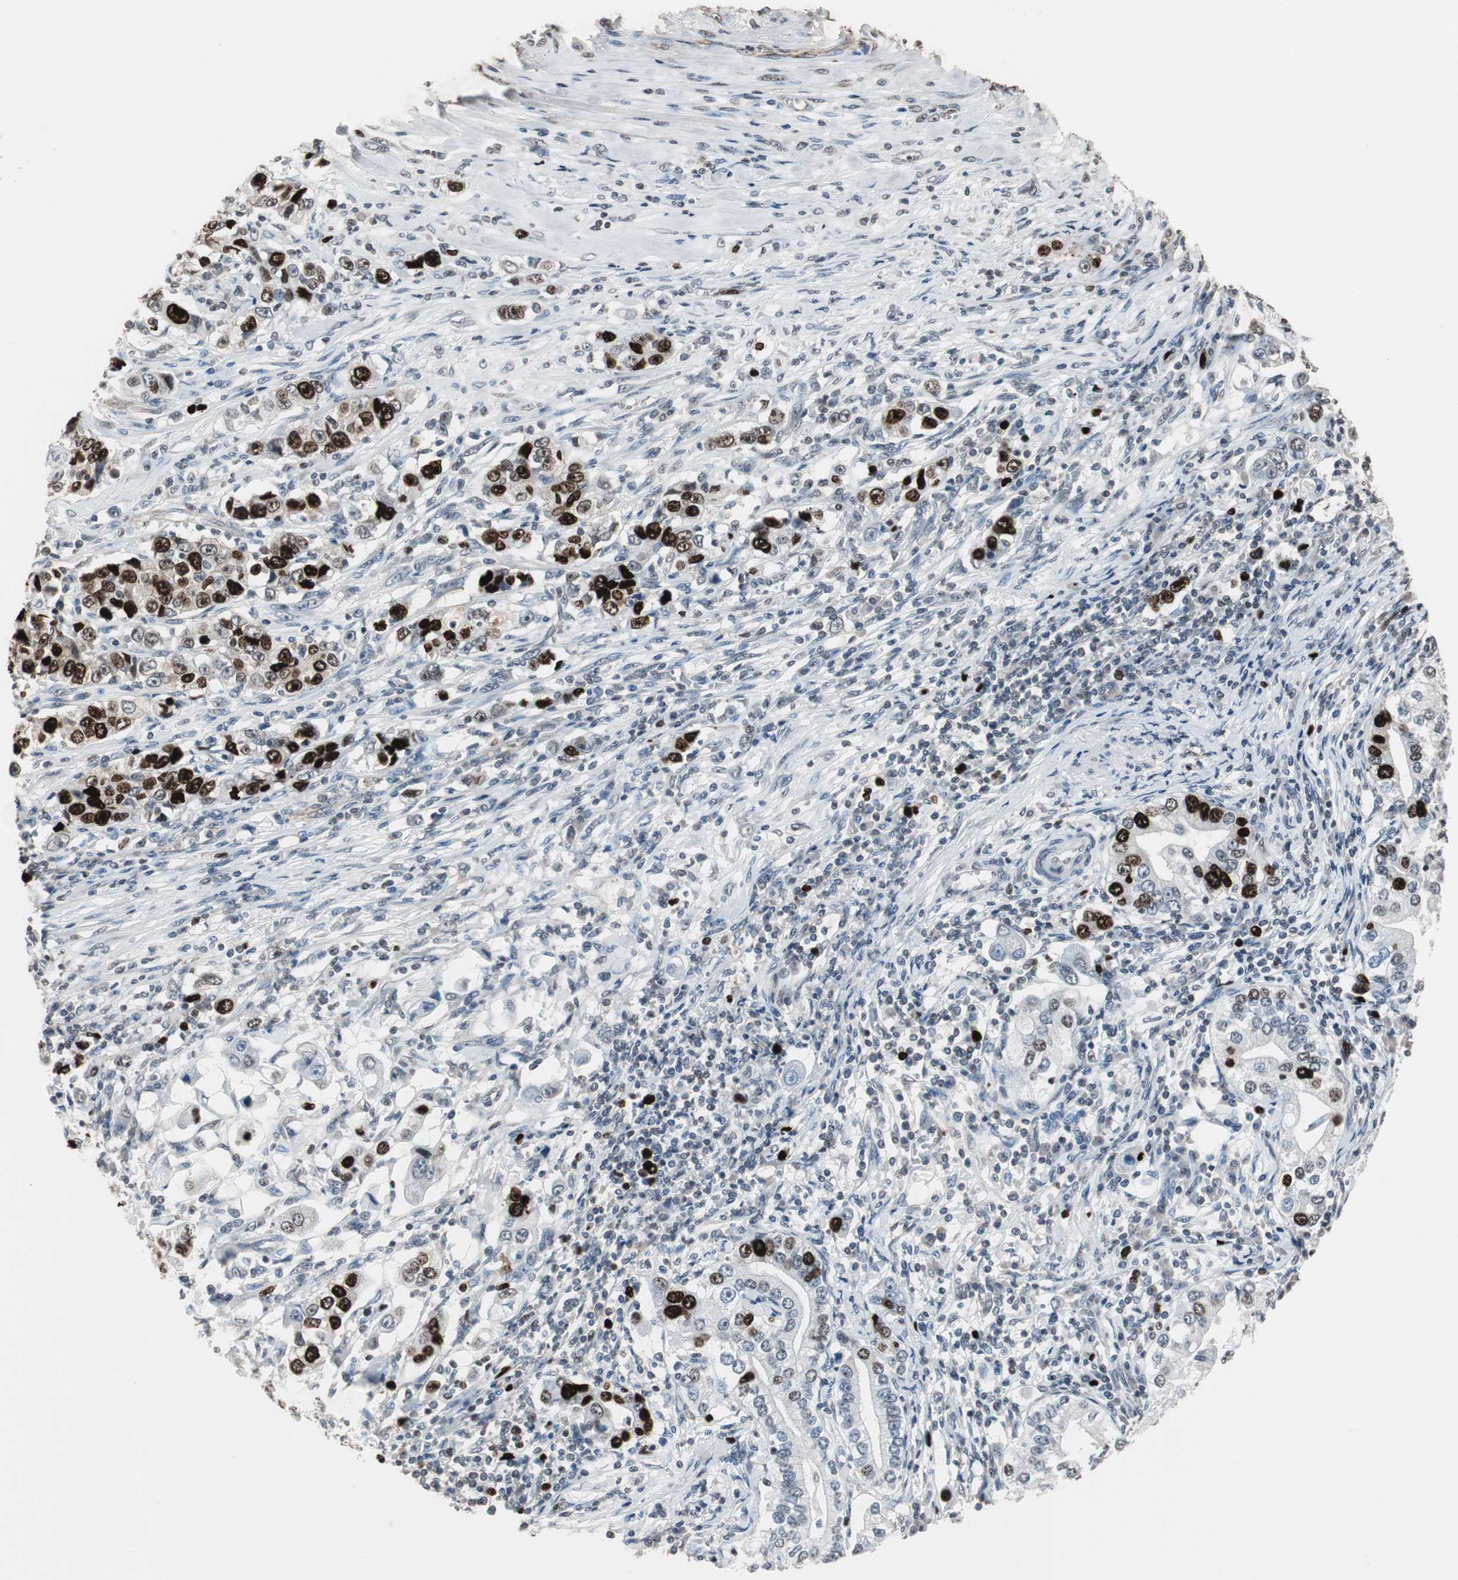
{"staining": {"intensity": "strong", "quantity": "25%-75%", "location": "nuclear"}, "tissue": "stomach cancer", "cell_type": "Tumor cells", "image_type": "cancer", "snomed": [{"axis": "morphology", "description": "Adenocarcinoma, NOS"}, {"axis": "topography", "description": "Stomach, lower"}], "caption": "Immunohistochemical staining of stomach cancer (adenocarcinoma) displays strong nuclear protein expression in about 25%-75% of tumor cells.", "gene": "TOP2A", "patient": {"sex": "female", "age": 72}}